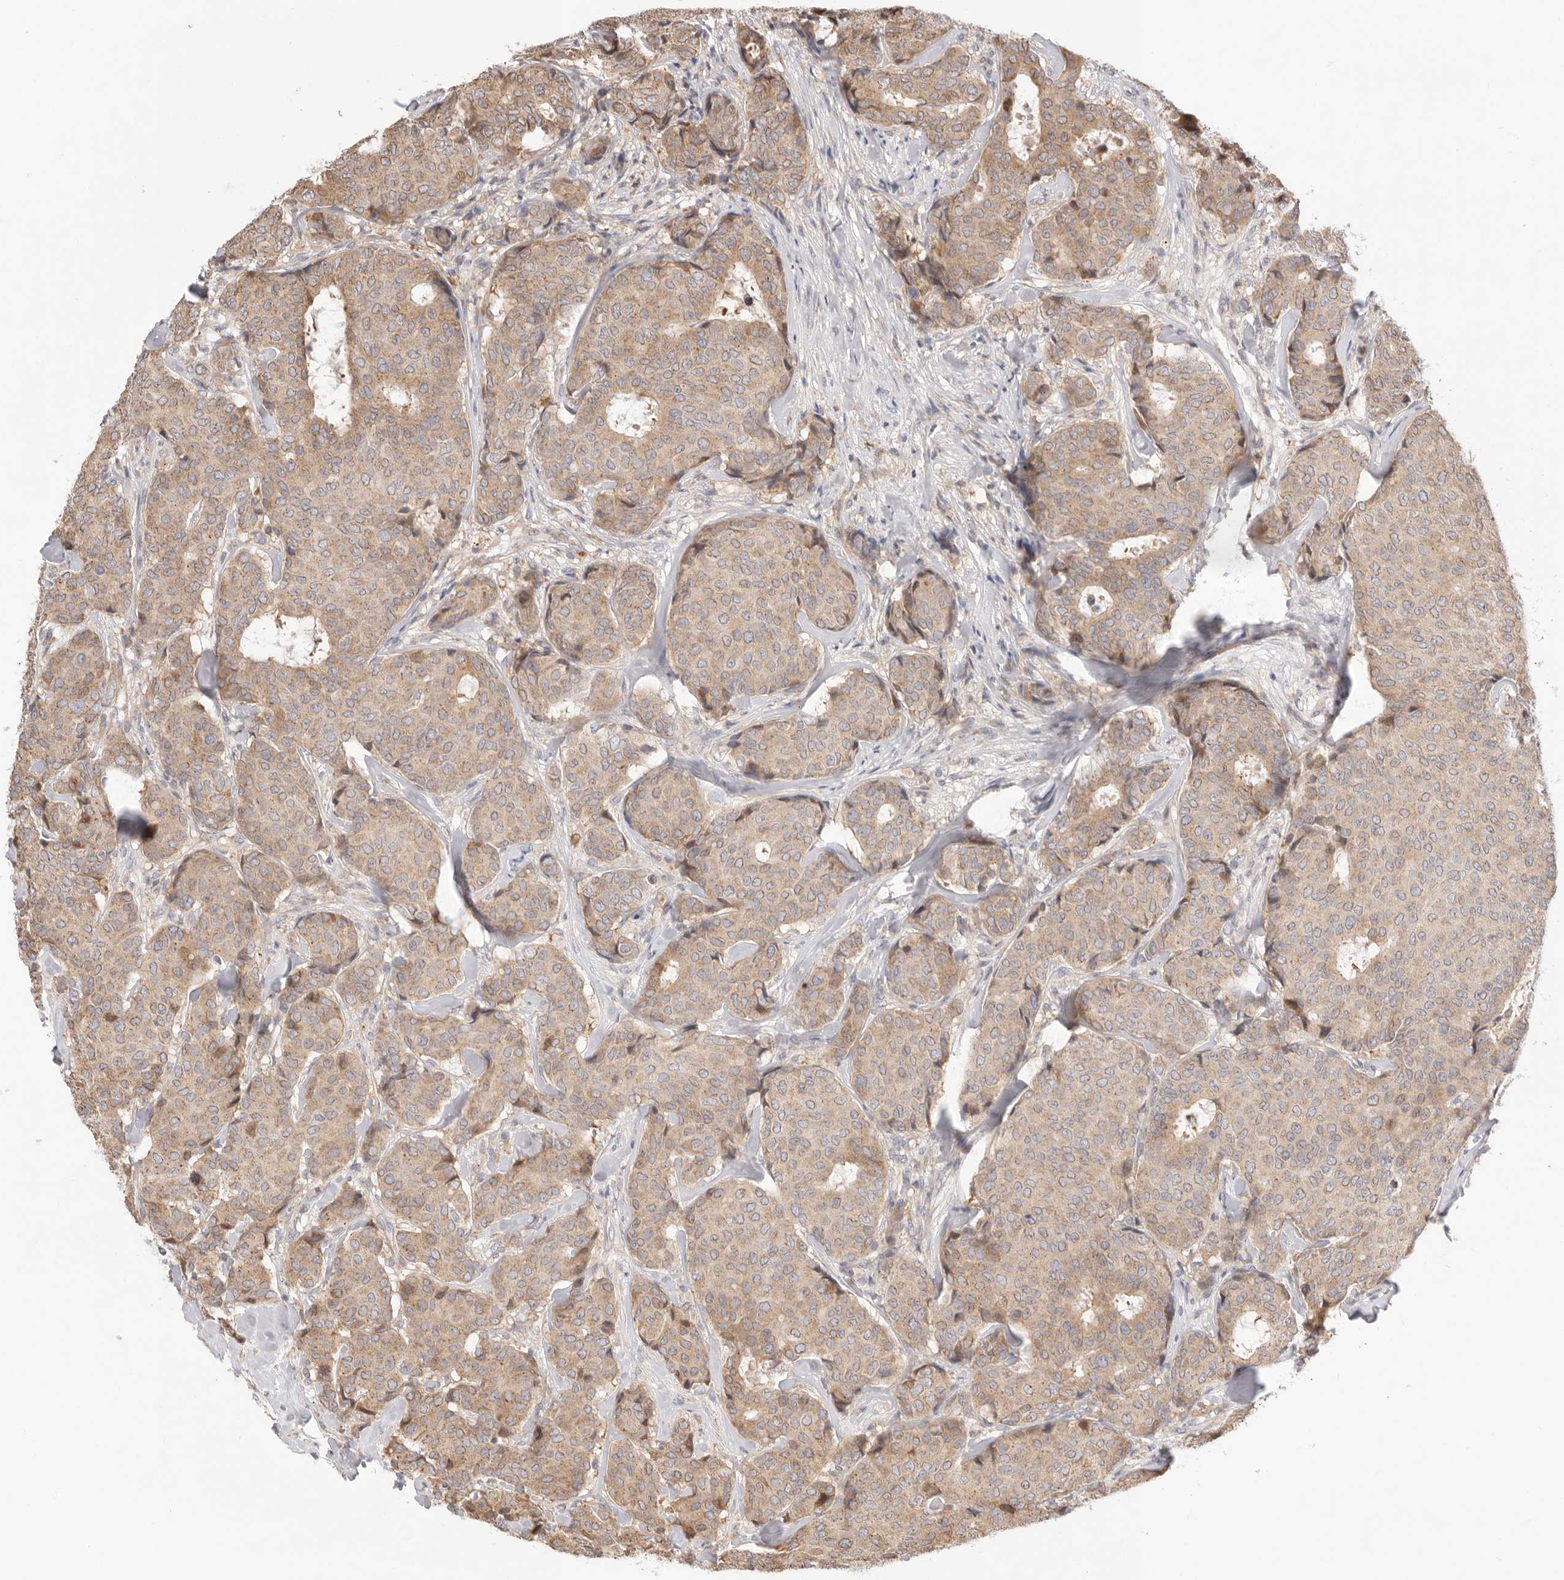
{"staining": {"intensity": "moderate", "quantity": ">75%", "location": "cytoplasmic/membranous"}, "tissue": "breast cancer", "cell_type": "Tumor cells", "image_type": "cancer", "snomed": [{"axis": "morphology", "description": "Duct carcinoma"}, {"axis": "topography", "description": "Breast"}], "caption": "Protein expression analysis of human breast cancer reveals moderate cytoplasmic/membranous staining in about >75% of tumor cells. (DAB IHC with brightfield microscopy, high magnification).", "gene": "USH1C", "patient": {"sex": "female", "age": 75}}